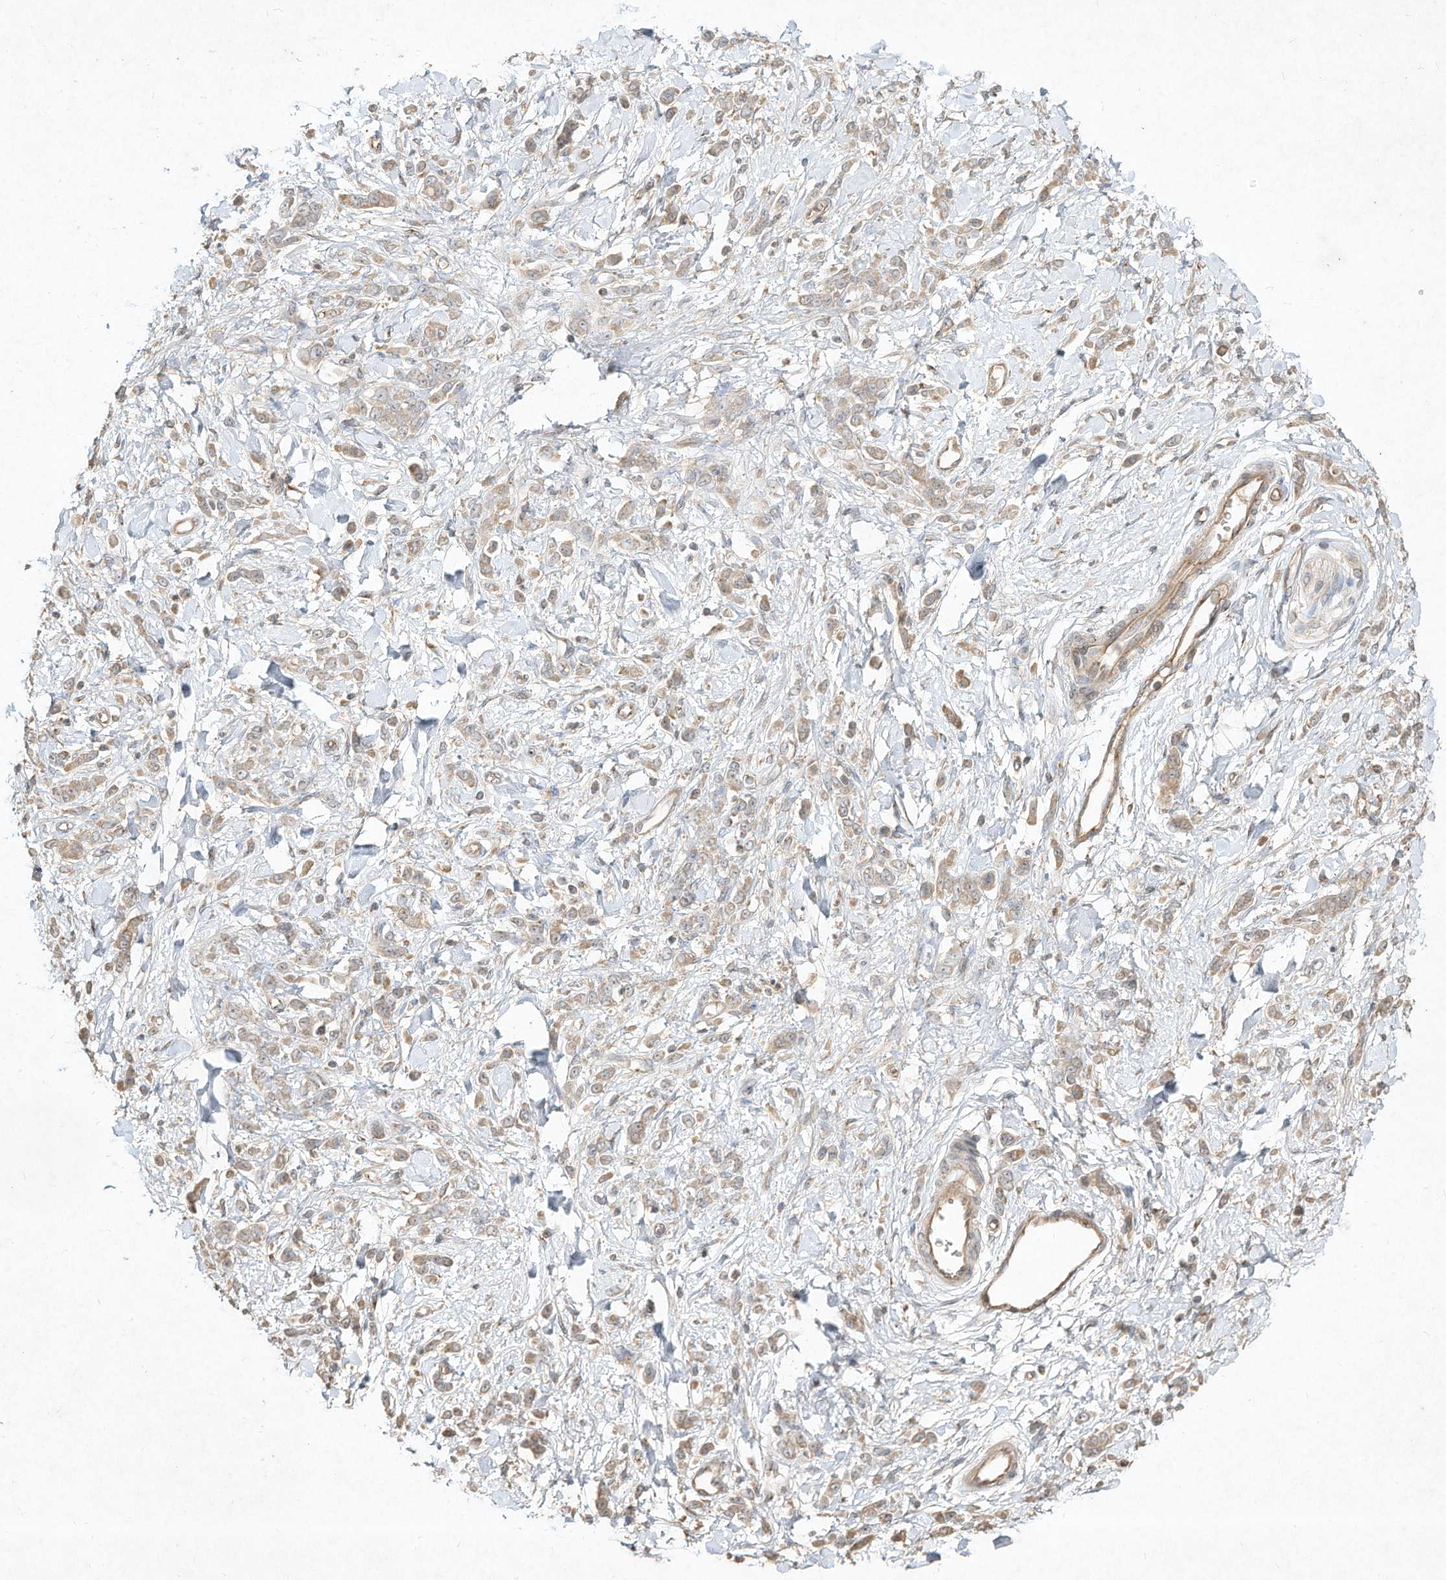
{"staining": {"intensity": "weak", "quantity": "<25%", "location": "cytoplasmic/membranous"}, "tissue": "stomach cancer", "cell_type": "Tumor cells", "image_type": "cancer", "snomed": [{"axis": "morphology", "description": "Normal tissue, NOS"}, {"axis": "morphology", "description": "Adenocarcinoma, NOS"}, {"axis": "topography", "description": "Stomach"}], "caption": "Tumor cells show no significant positivity in stomach adenocarcinoma.", "gene": "DYNC1I2", "patient": {"sex": "male", "age": 82}}